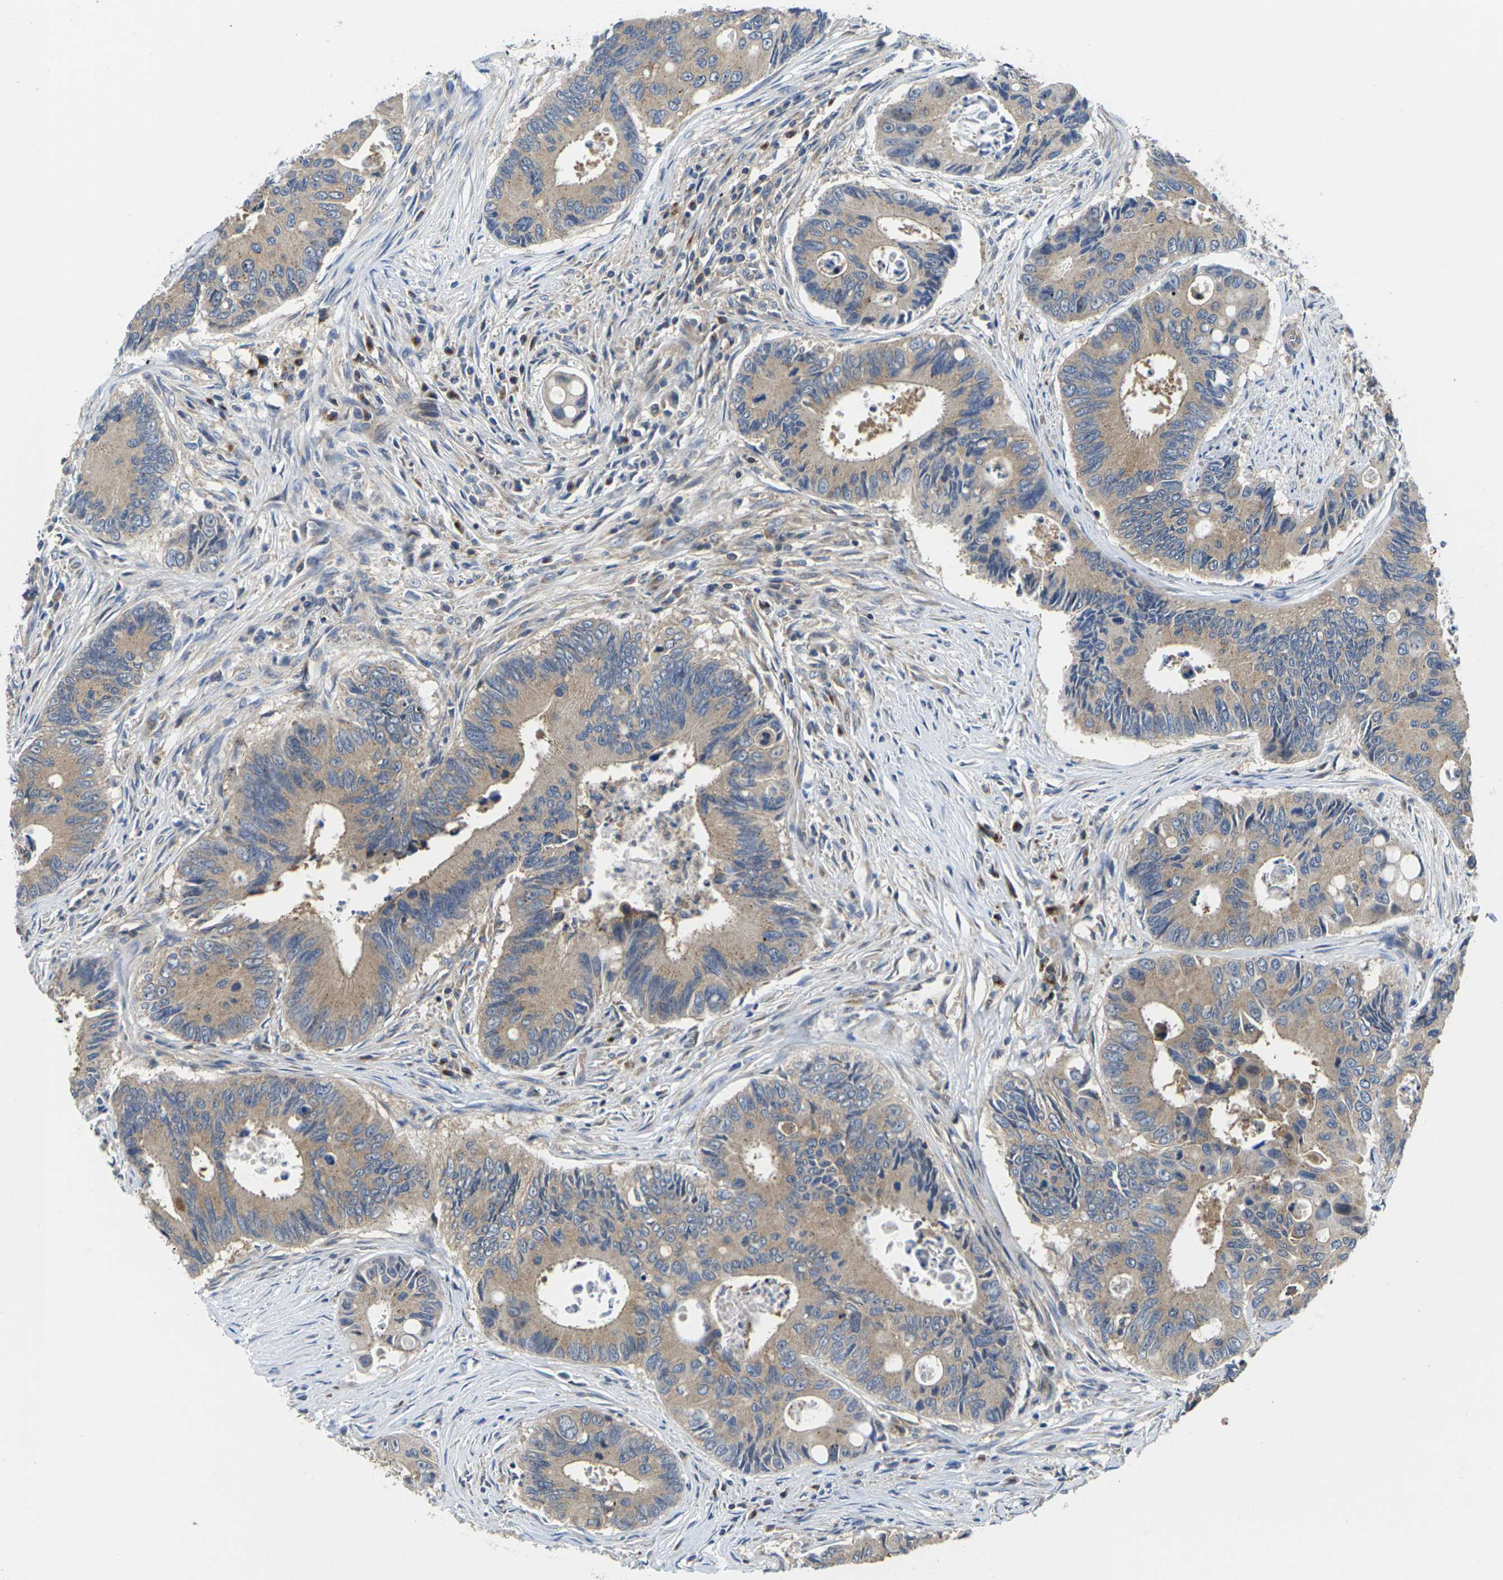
{"staining": {"intensity": "weak", "quantity": ">75%", "location": "cytoplasmic/membranous"}, "tissue": "colorectal cancer", "cell_type": "Tumor cells", "image_type": "cancer", "snomed": [{"axis": "morphology", "description": "Inflammation, NOS"}, {"axis": "morphology", "description": "Adenocarcinoma, NOS"}, {"axis": "topography", "description": "Colon"}], "caption": "Colorectal cancer tissue reveals weak cytoplasmic/membranous staining in approximately >75% of tumor cells, visualized by immunohistochemistry. The staining was performed using DAB (3,3'-diaminobenzidine) to visualize the protein expression in brown, while the nuclei were stained in blue with hematoxylin (Magnification: 20x).", "gene": "TMCC2", "patient": {"sex": "male", "age": 72}}